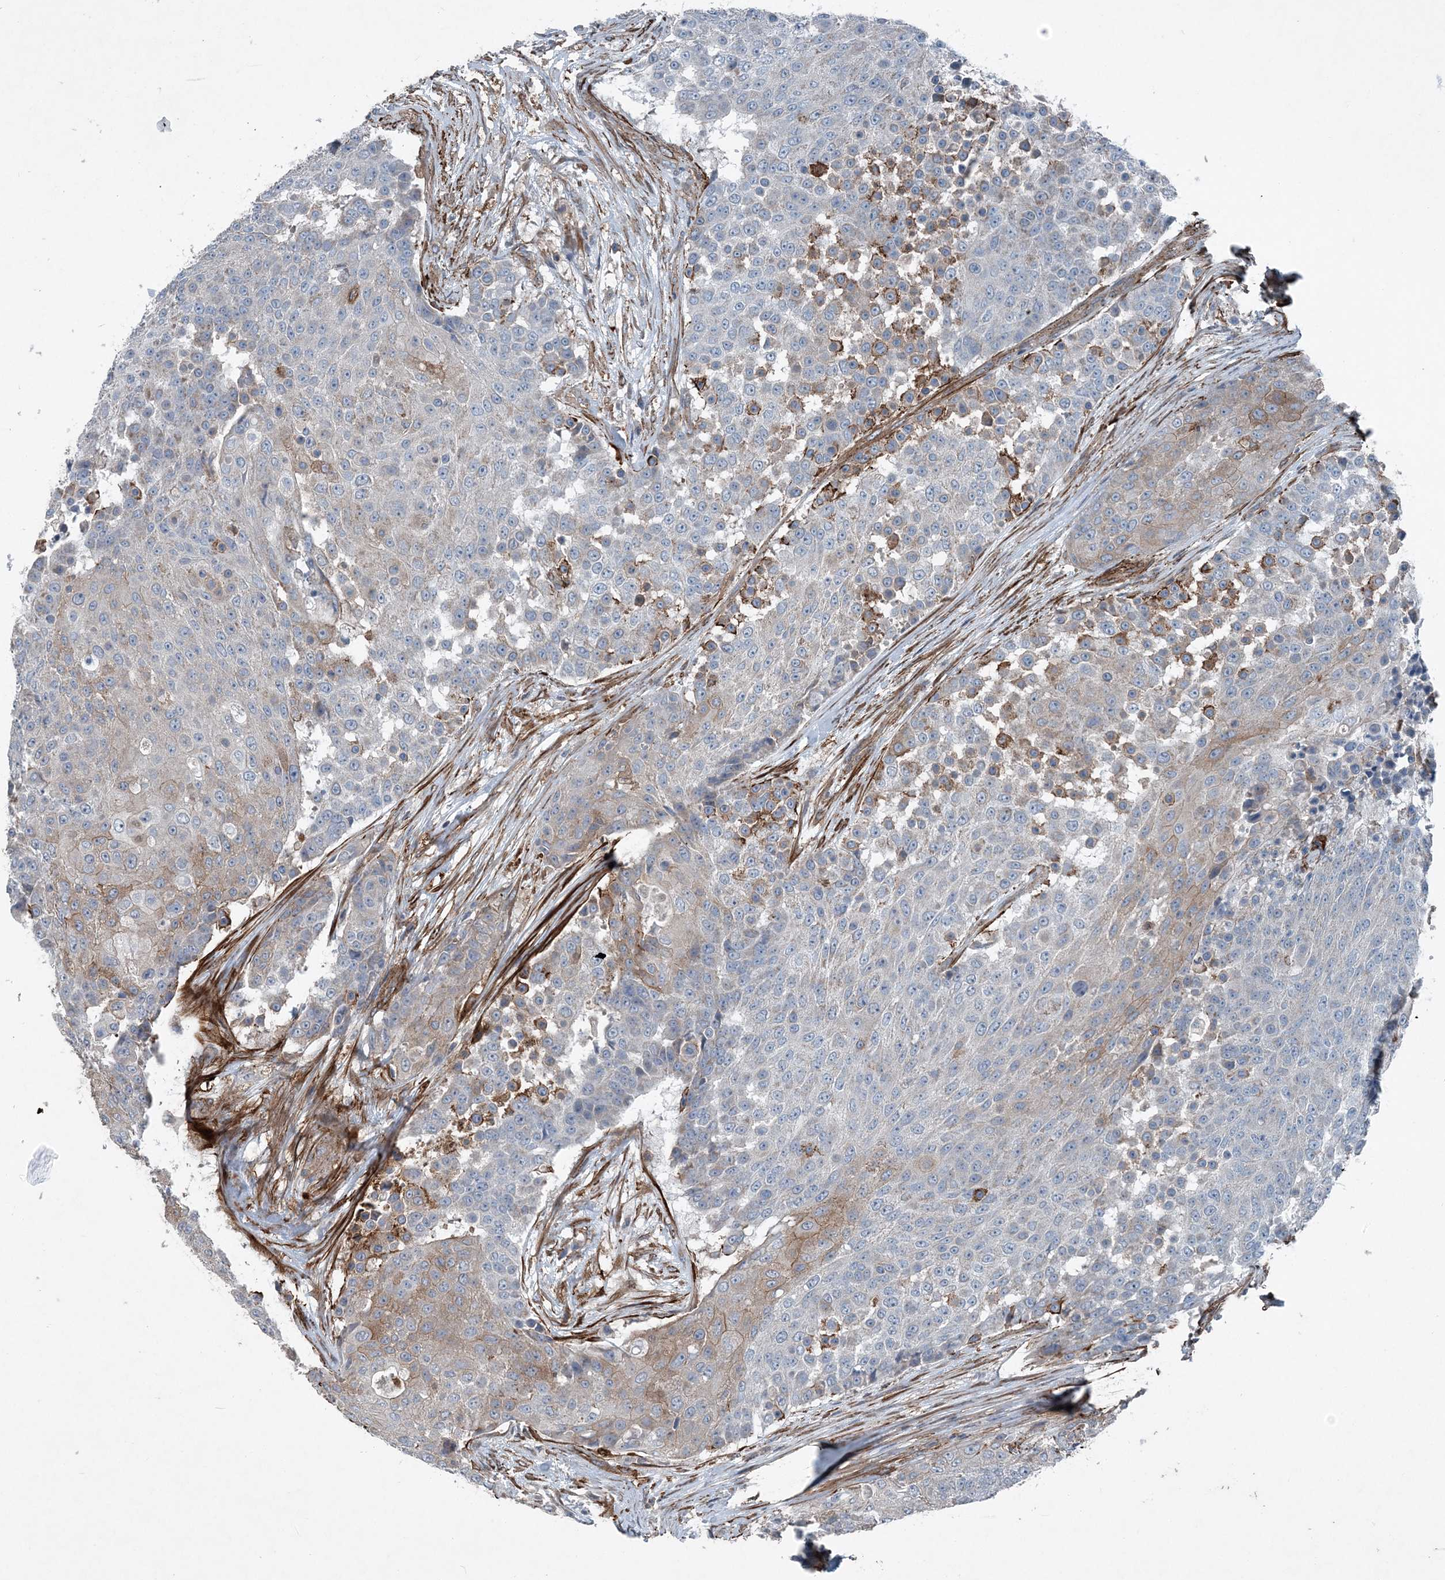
{"staining": {"intensity": "moderate", "quantity": "<25%", "location": "cytoplasmic/membranous"}, "tissue": "urothelial cancer", "cell_type": "Tumor cells", "image_type": "cancer", "snomed": [{"axis": "morphology", "description": "Urothelial carcinoma, High grade"}, {"axis": "topography", "description": "Urinary bladder"}], "caption": "The micrograph reveals a brown stain indicating the presence of a protein in the cytoplasmic/membranous of tumor cells in urothelial carcinoma (high-grade).", "gene": "DGUOK", "patient": {"sex": "female", "age": 63}}